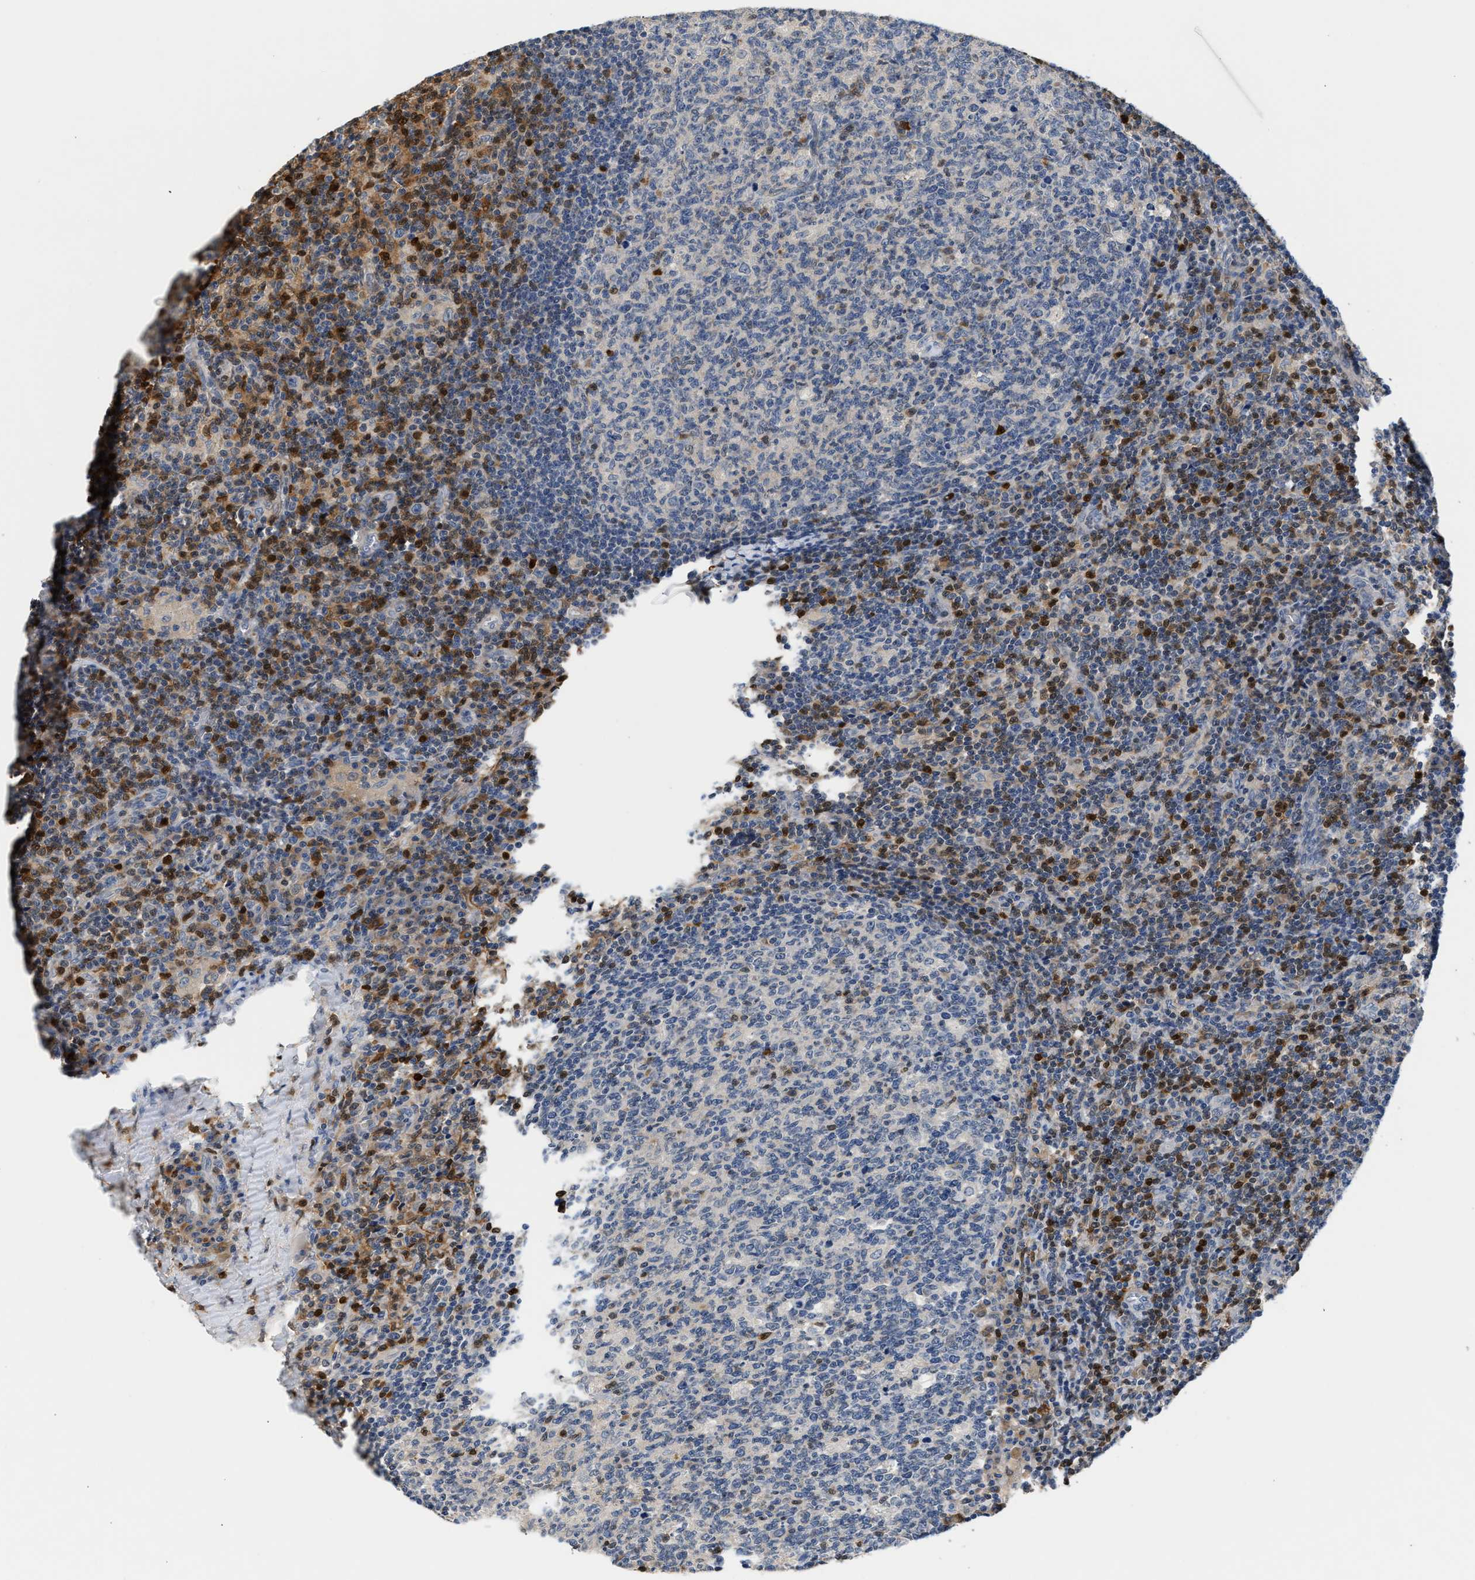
{"staining": {"intensity": "weak", "quantity": "<25%", "location": "nuclear"}, "tissue": "lymph node", "cell_type": "Germinal center cells", "image_type": "normal", "snomed": [{"axis": "morphology", "description": "Normal tissue, NOS"}, {"axis": "morphology", "description": "Inflammation, NOS"}, {"axis": "topography", "description": "Lymph node"}], "caption": "Immunohistochemistry of unremarkable lymph node displays no staining in germinal center cells. (Brightfield microscopy of DAB immunohistochemistry (IHC) at high magnification).", "gene": "SLIT2", "patient": {"sex": "male", "age": 55}}